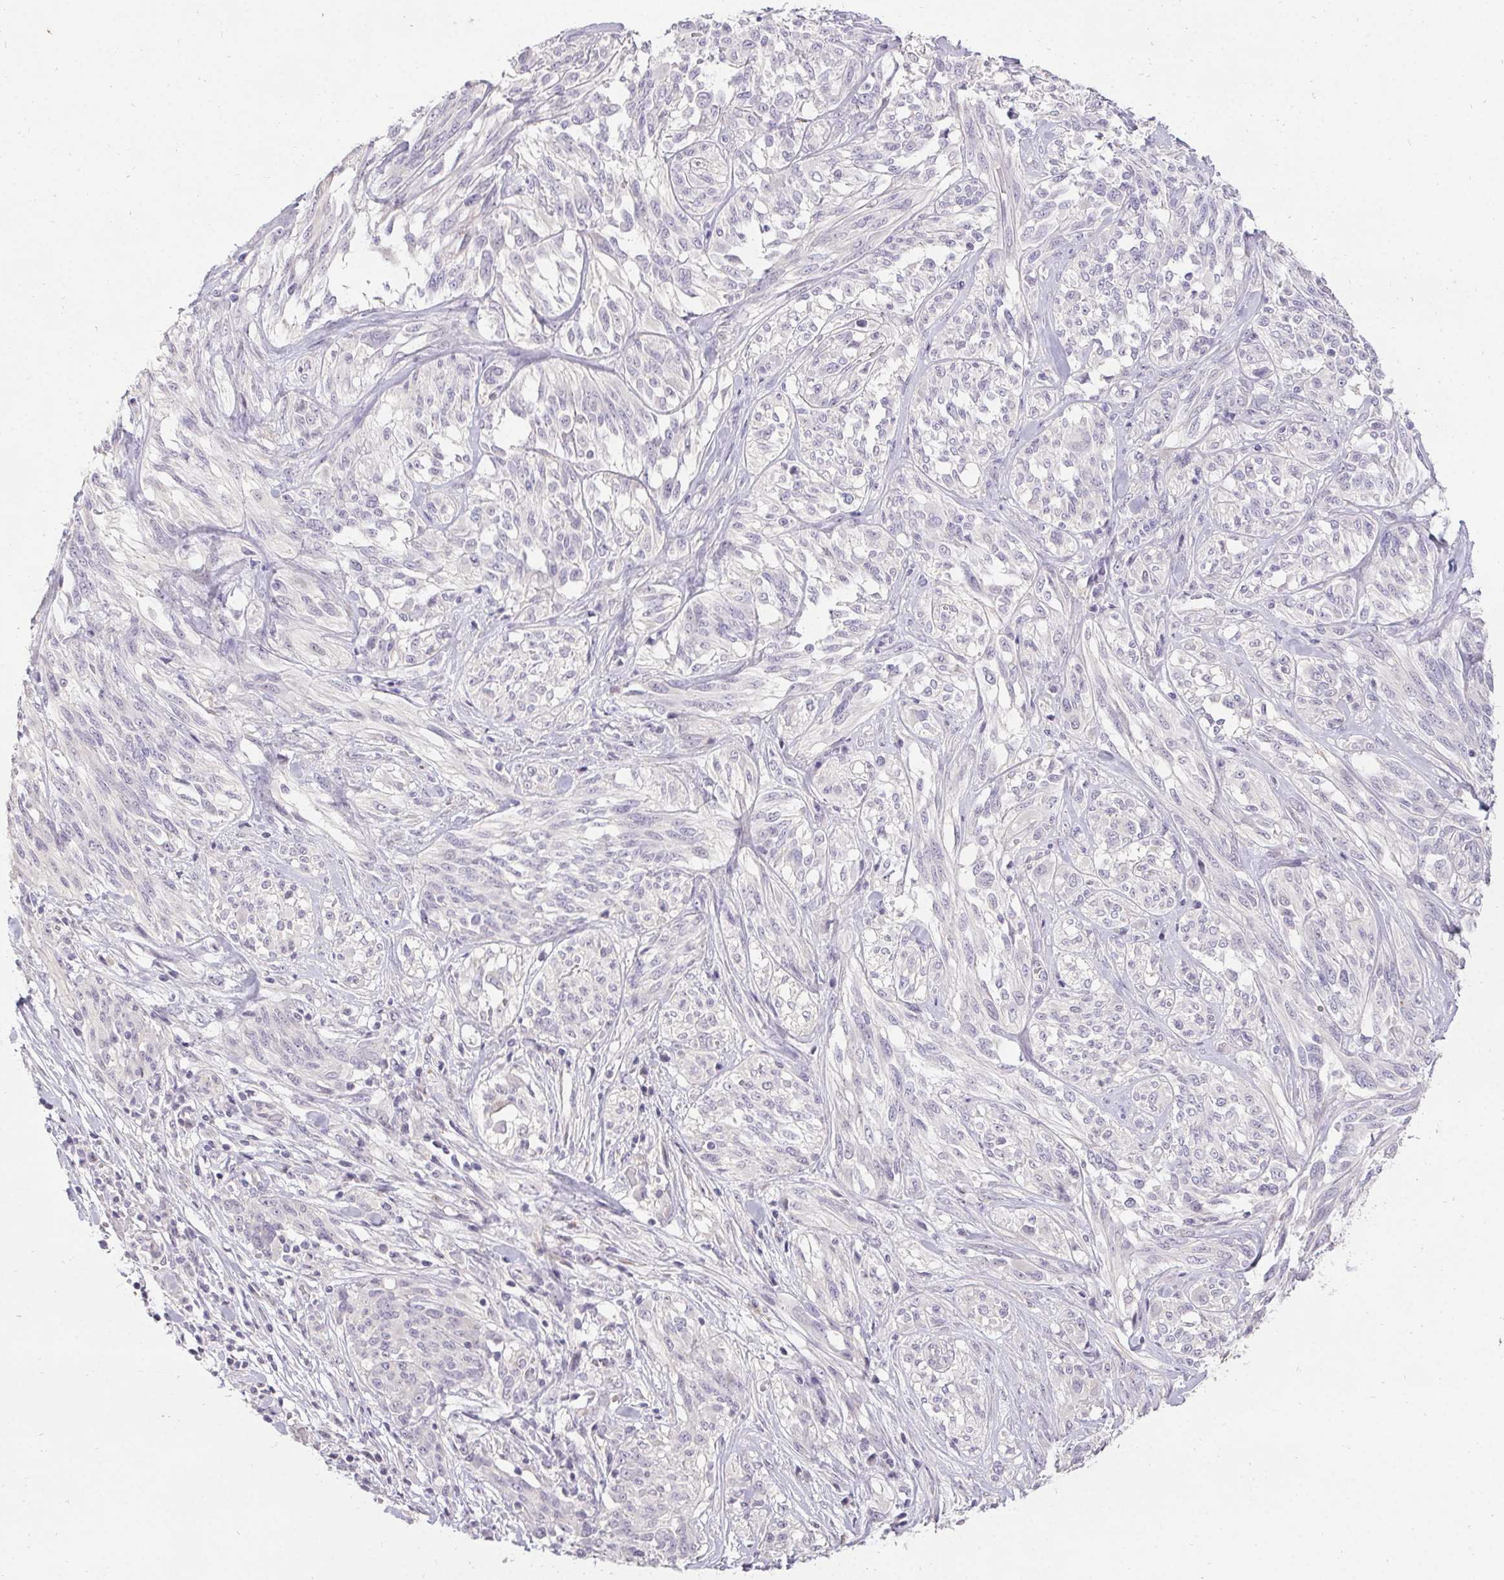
{"staining": {"intensity": "negative", "quantity": "none", "location": "none"}, "tissue": "melanoma", "cell_type": "Tumor cells", "image_type": "cancer", "snomed": [{"axis": "morphology", "description": "Malignant melanoma, NOS"}, {"axis": "topography", "description": "Skin"}], "caption": "Tumor cells are negative for brown protein staining in malignant melanoma. (DAB (3,3'-diaminobenzidine) immunohistochemistry with hematoxylin counter stain).", "gene": "PMEL", "patient": {"sex": "female", "age": 91}}